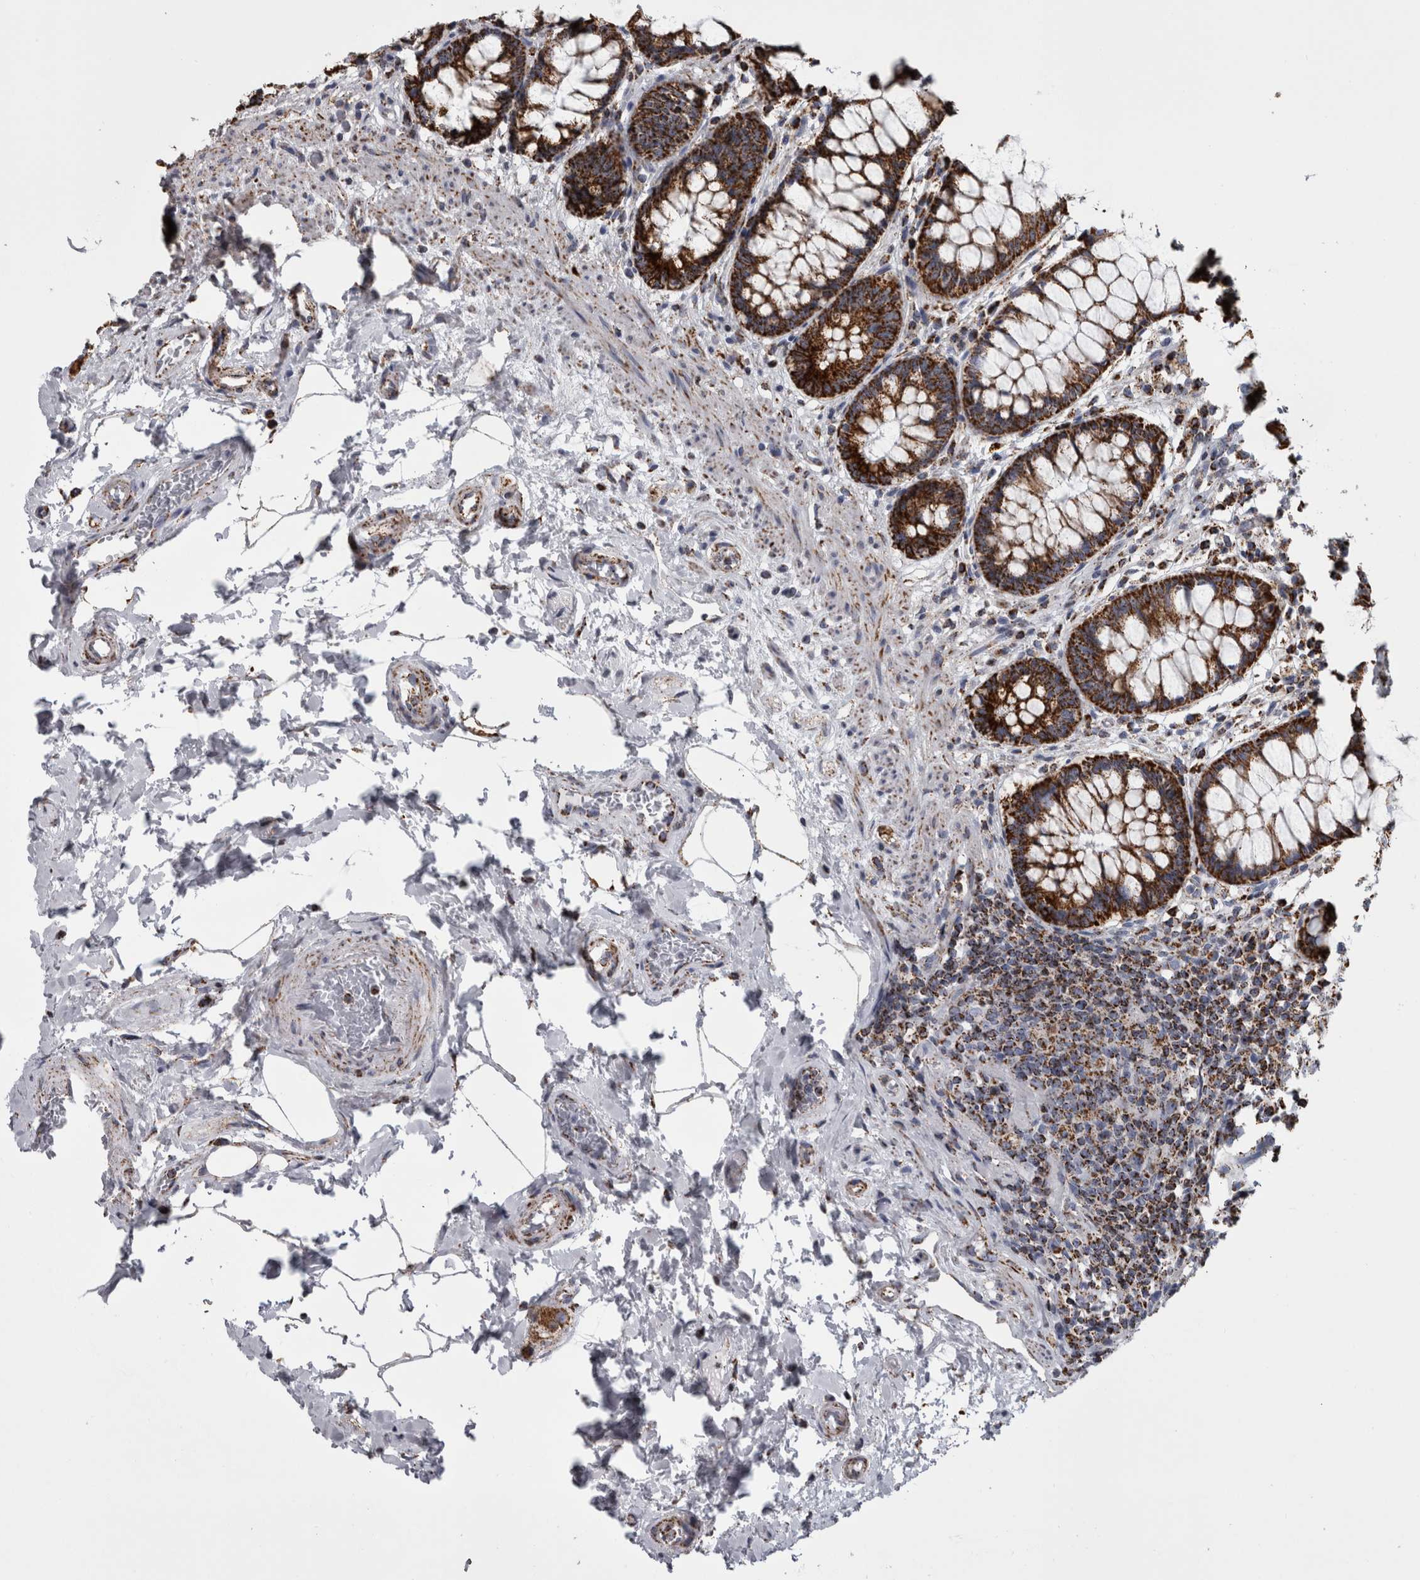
{"staining": {"intensity": "strong", "quantity": ">75%", "location": "cytoplasmic/membranous"}, "tissue": "rectum", "cell_type": "Glandular cells", "image_type": "normal", "snomed": [{"axis": "morphology", "description": "Normal tissue, NOS"}, {"axis": "topography", "description": "Rectum"}], "caption": "Immunohistochemical staining of benign human rectum demonstrates strong cytoplasmic/membranous protein expression in about >75% of glandular cells. The staining was performed using DAB (3,3'-diaminobenzidine) to visualize the protein expression in brown, while the nuclei were stained in blue with hematoxylin (Magnification: 20x).", "gene": "MDH2", "patient": {"sex": "male", "age": 64}}